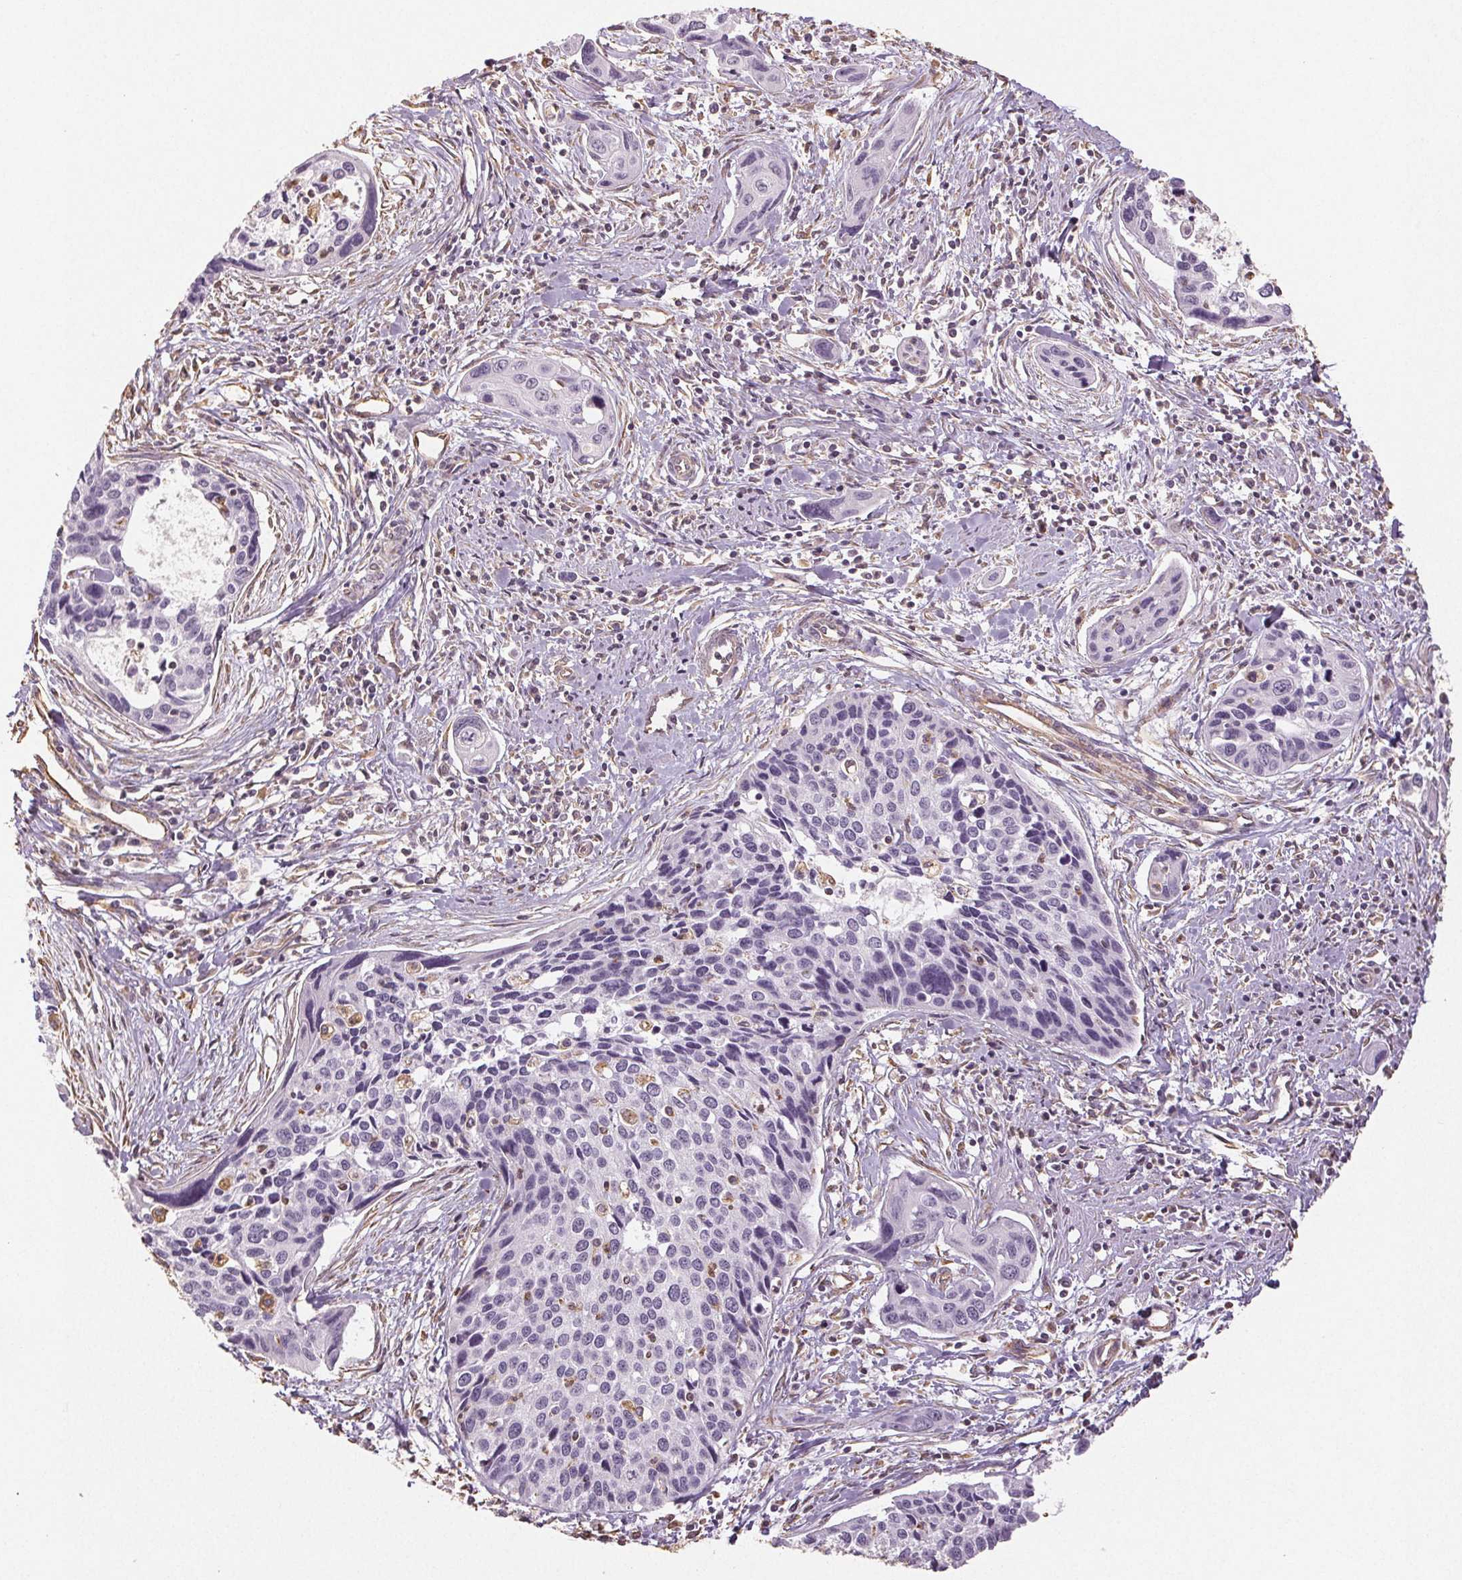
{"staining": {"intensity": "negative", "quantity": "none", "location": "none"}, "tissue": "cervical cancer", "cell_type": "Tumor cells", "image_type": "cancer", "snomed": [{"axis": "morphology", "description": "Squamous cell carcinoma, NOS"}, {"axis": "topography", "description": "Cervix"}], "caption": "This is a histopathology image of immunohistochemistry staining of cervical cancer (squamous cell carcinoma), which shows no expression in tumor cells. (DAB (3,3'-diaminobenzidine) immunohistochemistry (IHC) with hematoxylin counter stain).", "gene": "COL7A1", "patient": {"sex": "female", "age": 31}}